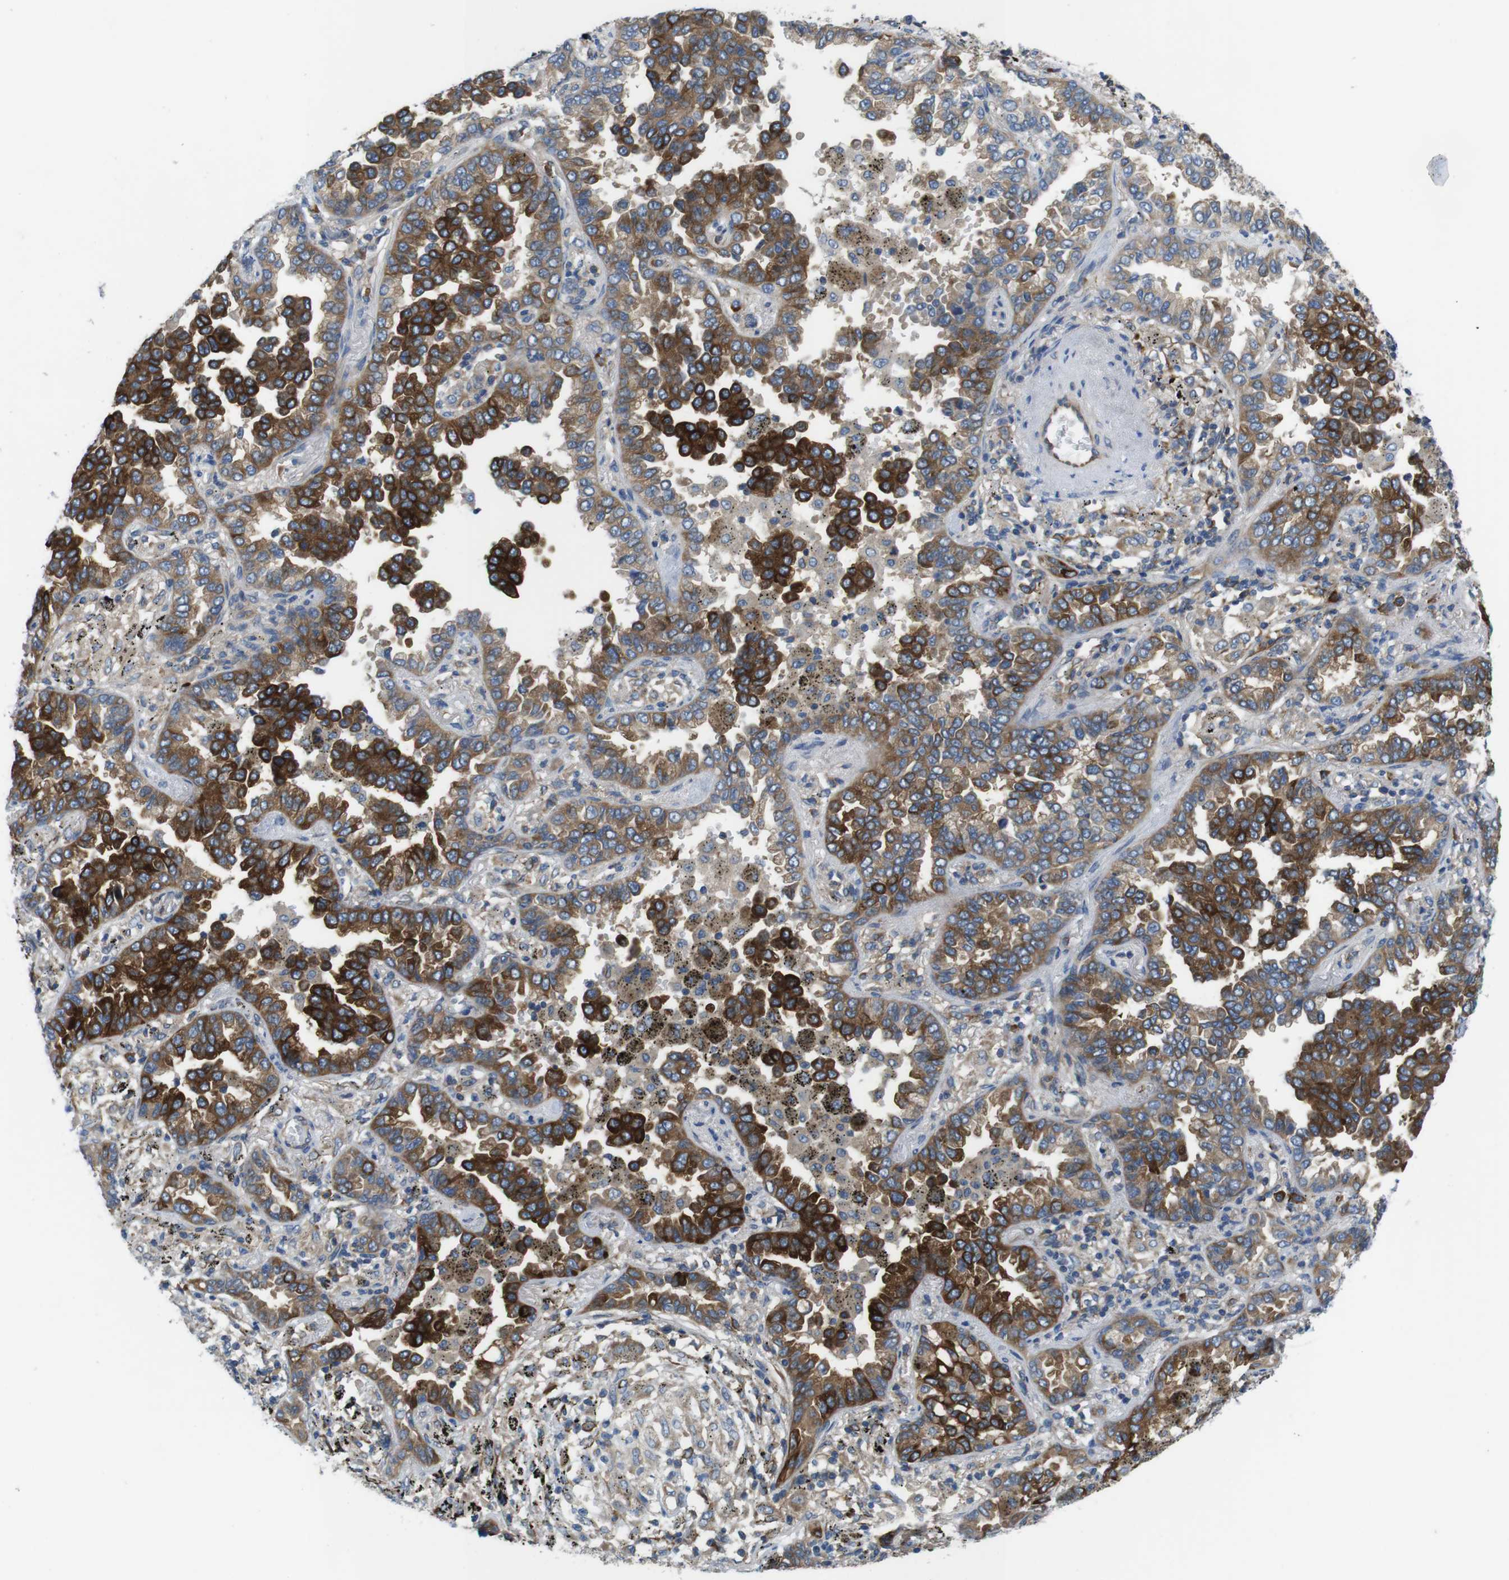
{"staining": {"intensity": "strong", "quantity": "25%-75%", "location": "cytoplasmic/membranous"}, "tissue": "lung cancer", "cell_type": "Tumor cells", "image_type": "cancer", "snomed": [{"axis": "morphology", "description": "Normal tissue, NOS"}, {"axis": "morphology", "description": "Adenocarcinoma, NOS"}, {"axis": "topography", "description": "Lung"}], "caption": "This is an image of immunohistochemistry (IHC) staining of lung cancer, which shows strong staining in the cytoplasmic/membranous of tumor cells.", "gene": "DCLK1", "patient": {"sex": "male", "age": 59}}